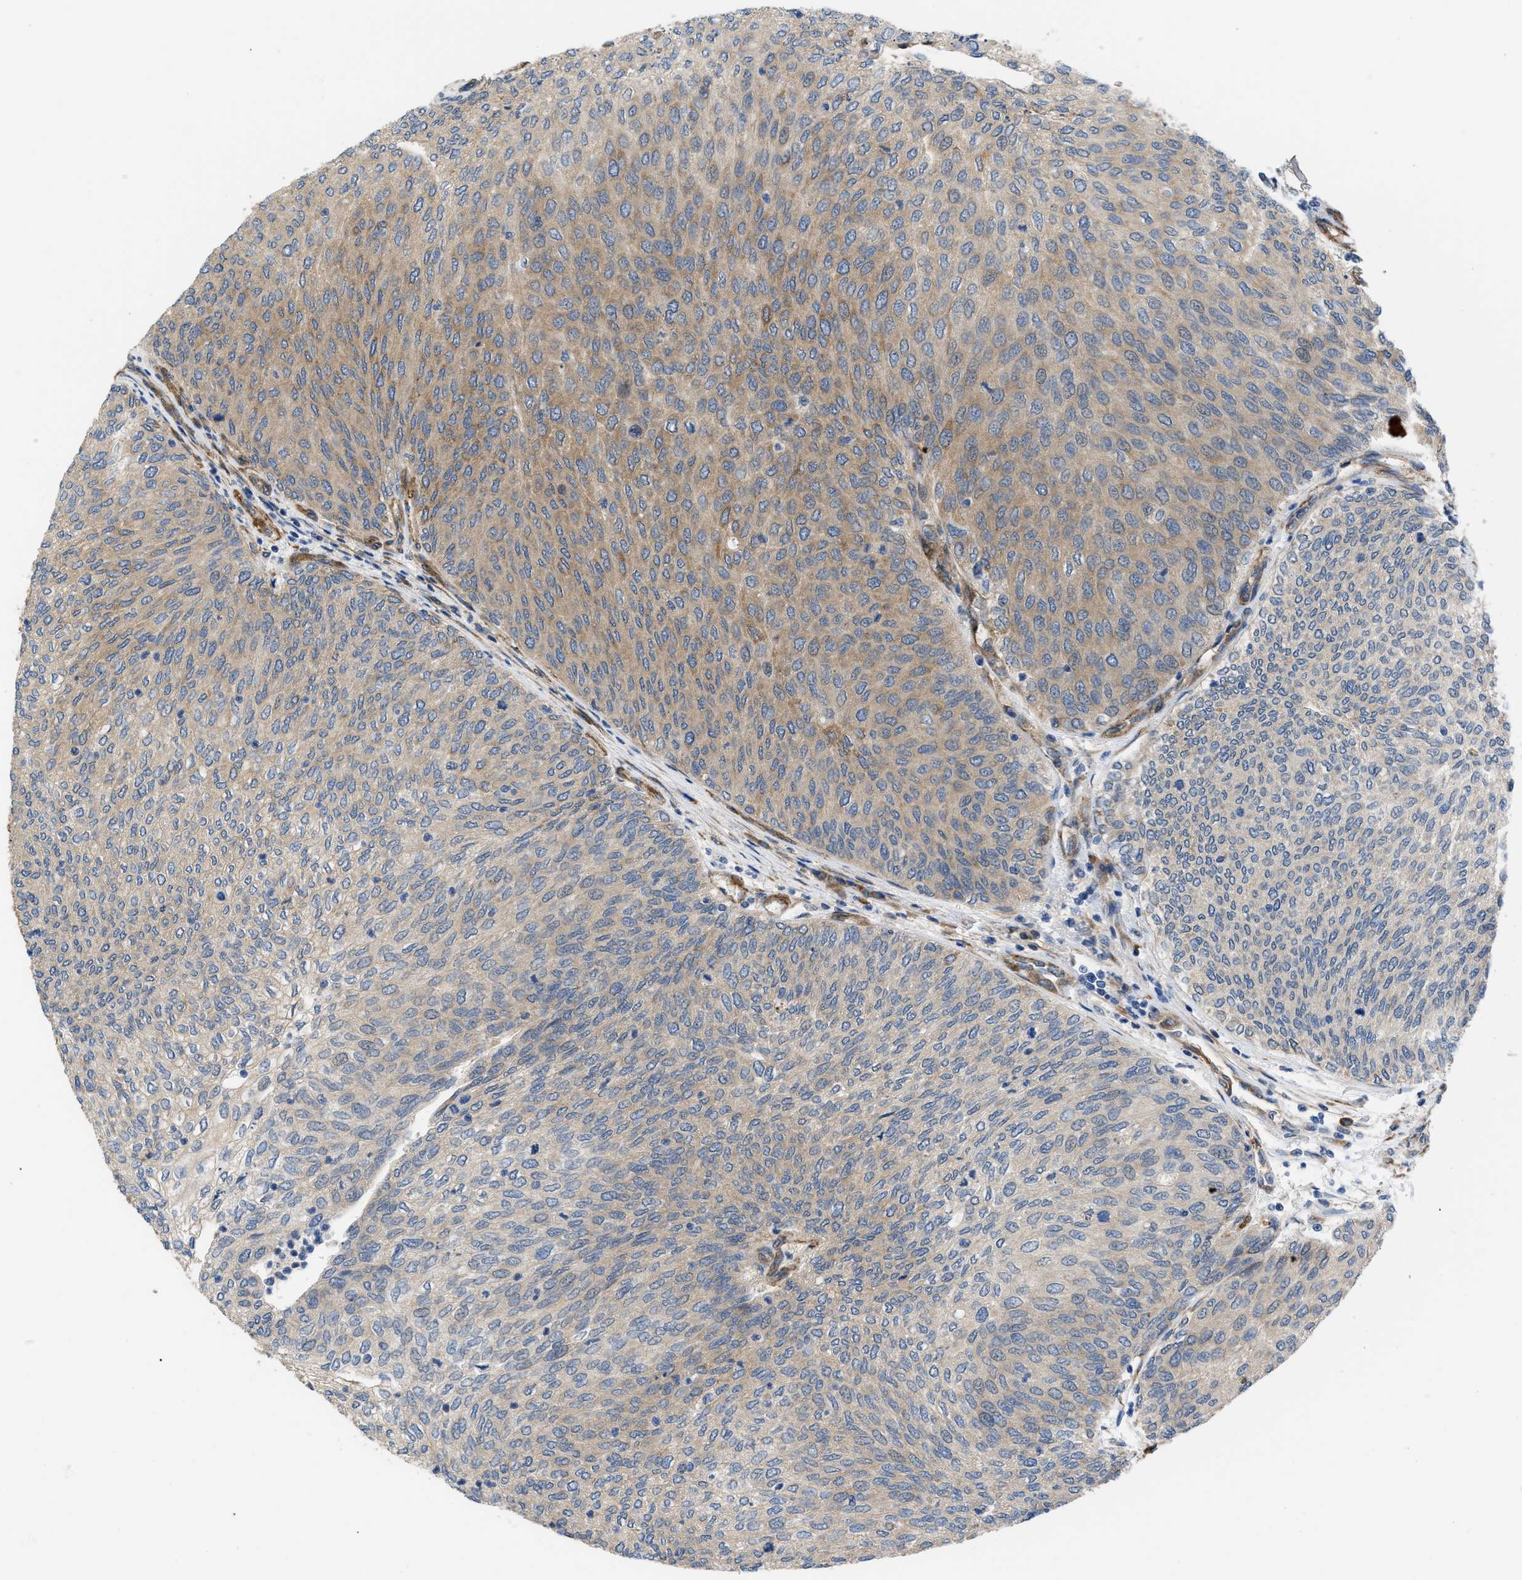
{"staining": {"intensity": "moderate", "quantity": "<25%", "location": "cytoplasmic/membranous"}, "tissue": "urothelial cancer", "cell_type": "Tumor cells", "image_type": "cancer", "snomed": [{"axis": "morphology", "description": "Urothelial carcinoma, Low grade"}, {"axis": "topography", "description": "Urinary bladder"}], "caption": "Immunohistochemical staining of human urothelial cancer reveals moderate cytoplasmic/membranous protein positivity in about <25% of tumor cells.", "gene": "MYO10", "patient": {"sex": "female", "age": 79}}